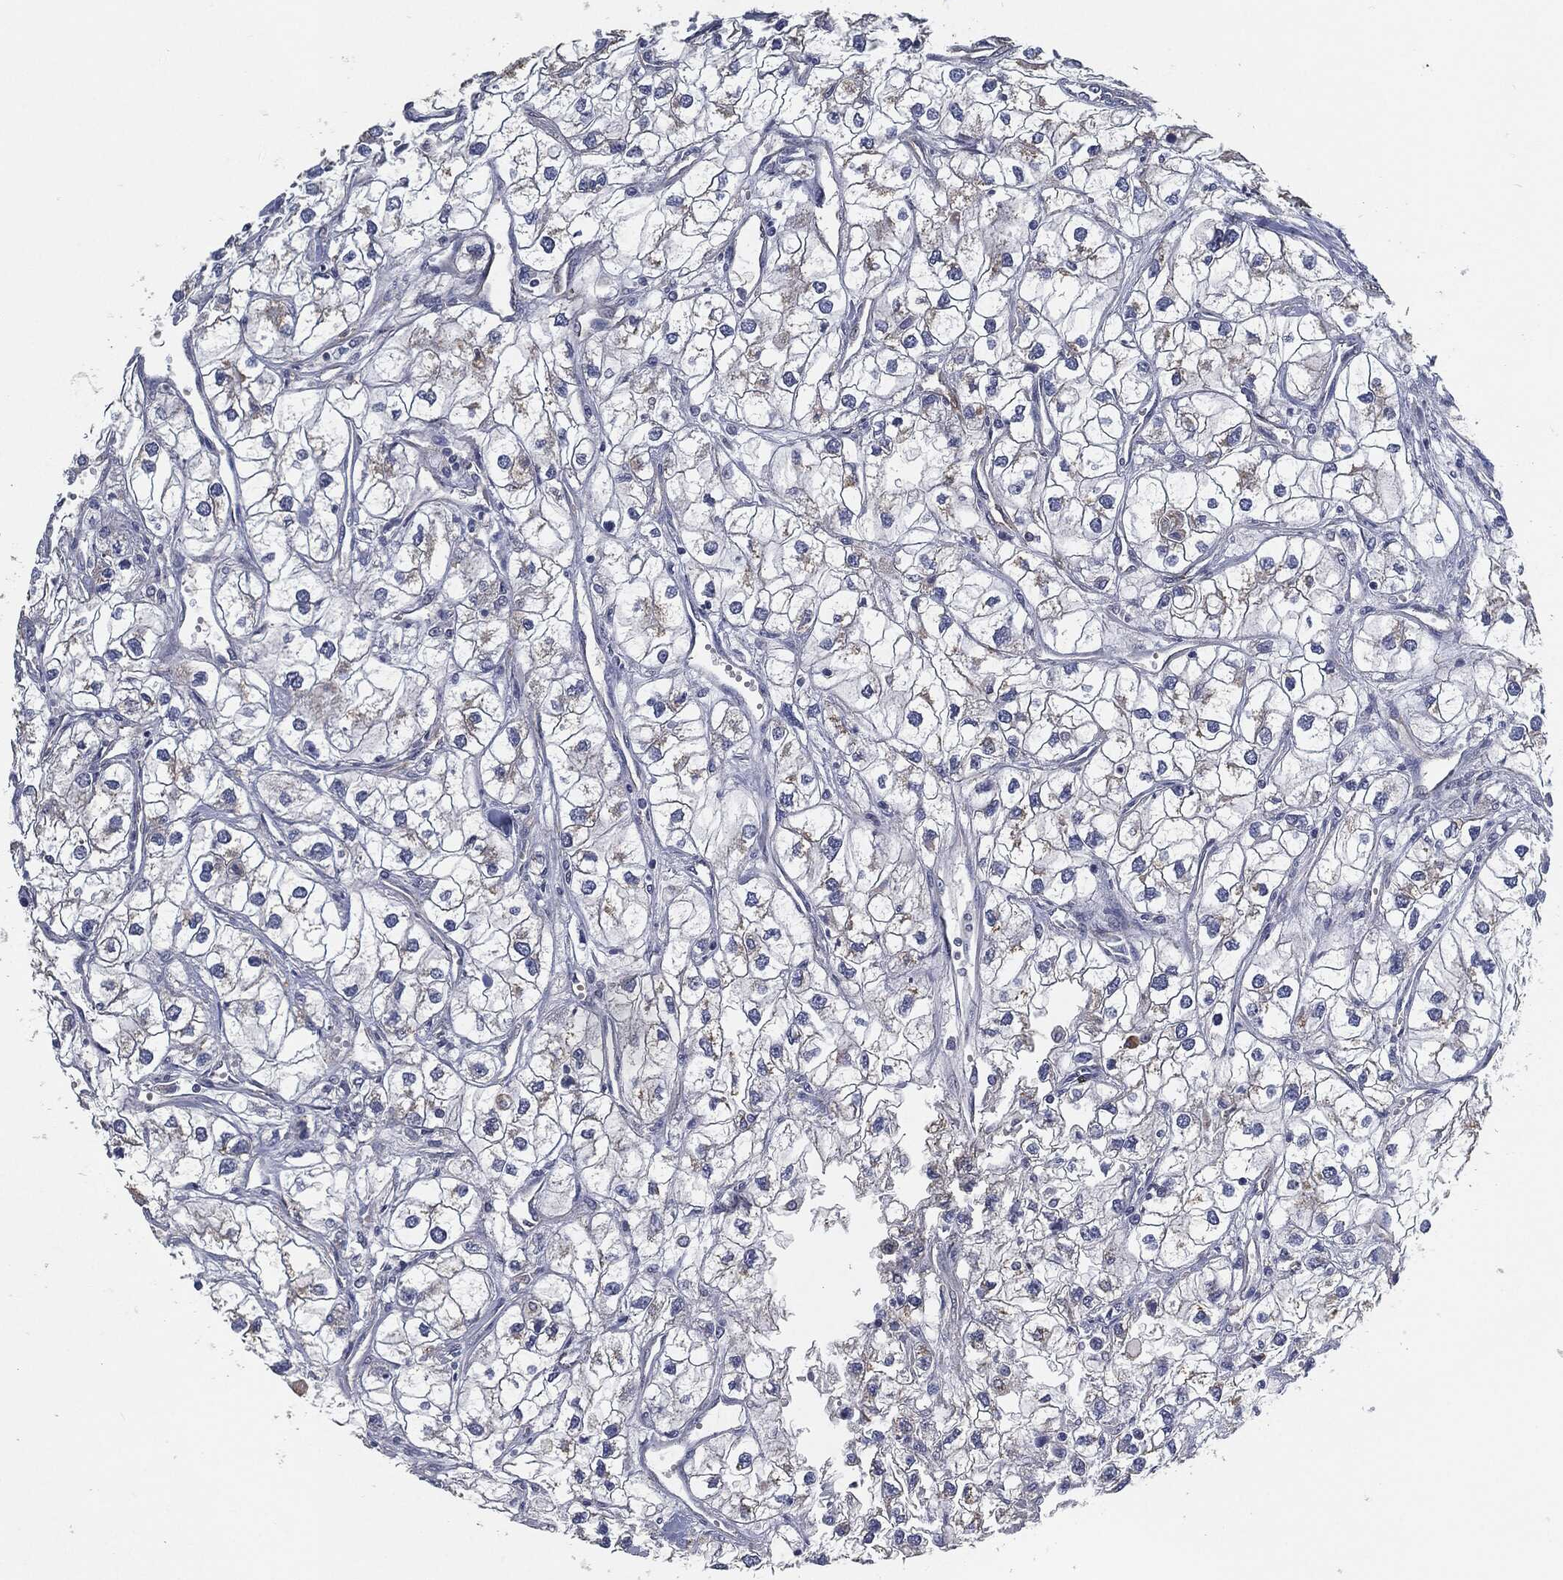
{"staining": {"intensity": "negative", "quantity": "none", "location": "none"}, "tissue": "renal cancer", "cell_type": "Tumor cells", "image_type": "cancer", "snomed": [{"axis": "morphology", "description": "Adenocarcinoma, NOS"}, {"axis": "topography", "description": "Kidney"}], "caption": "The micrograph shows no staining of tumor cells in adenocarcinoma (renal). (Stains: DAB IHC with hematoxylin counter stain, Microscopy: brightfield microscopy at high magnification).", "gene": "SVIL", "patient": {"sex": "male", "age": 59}}